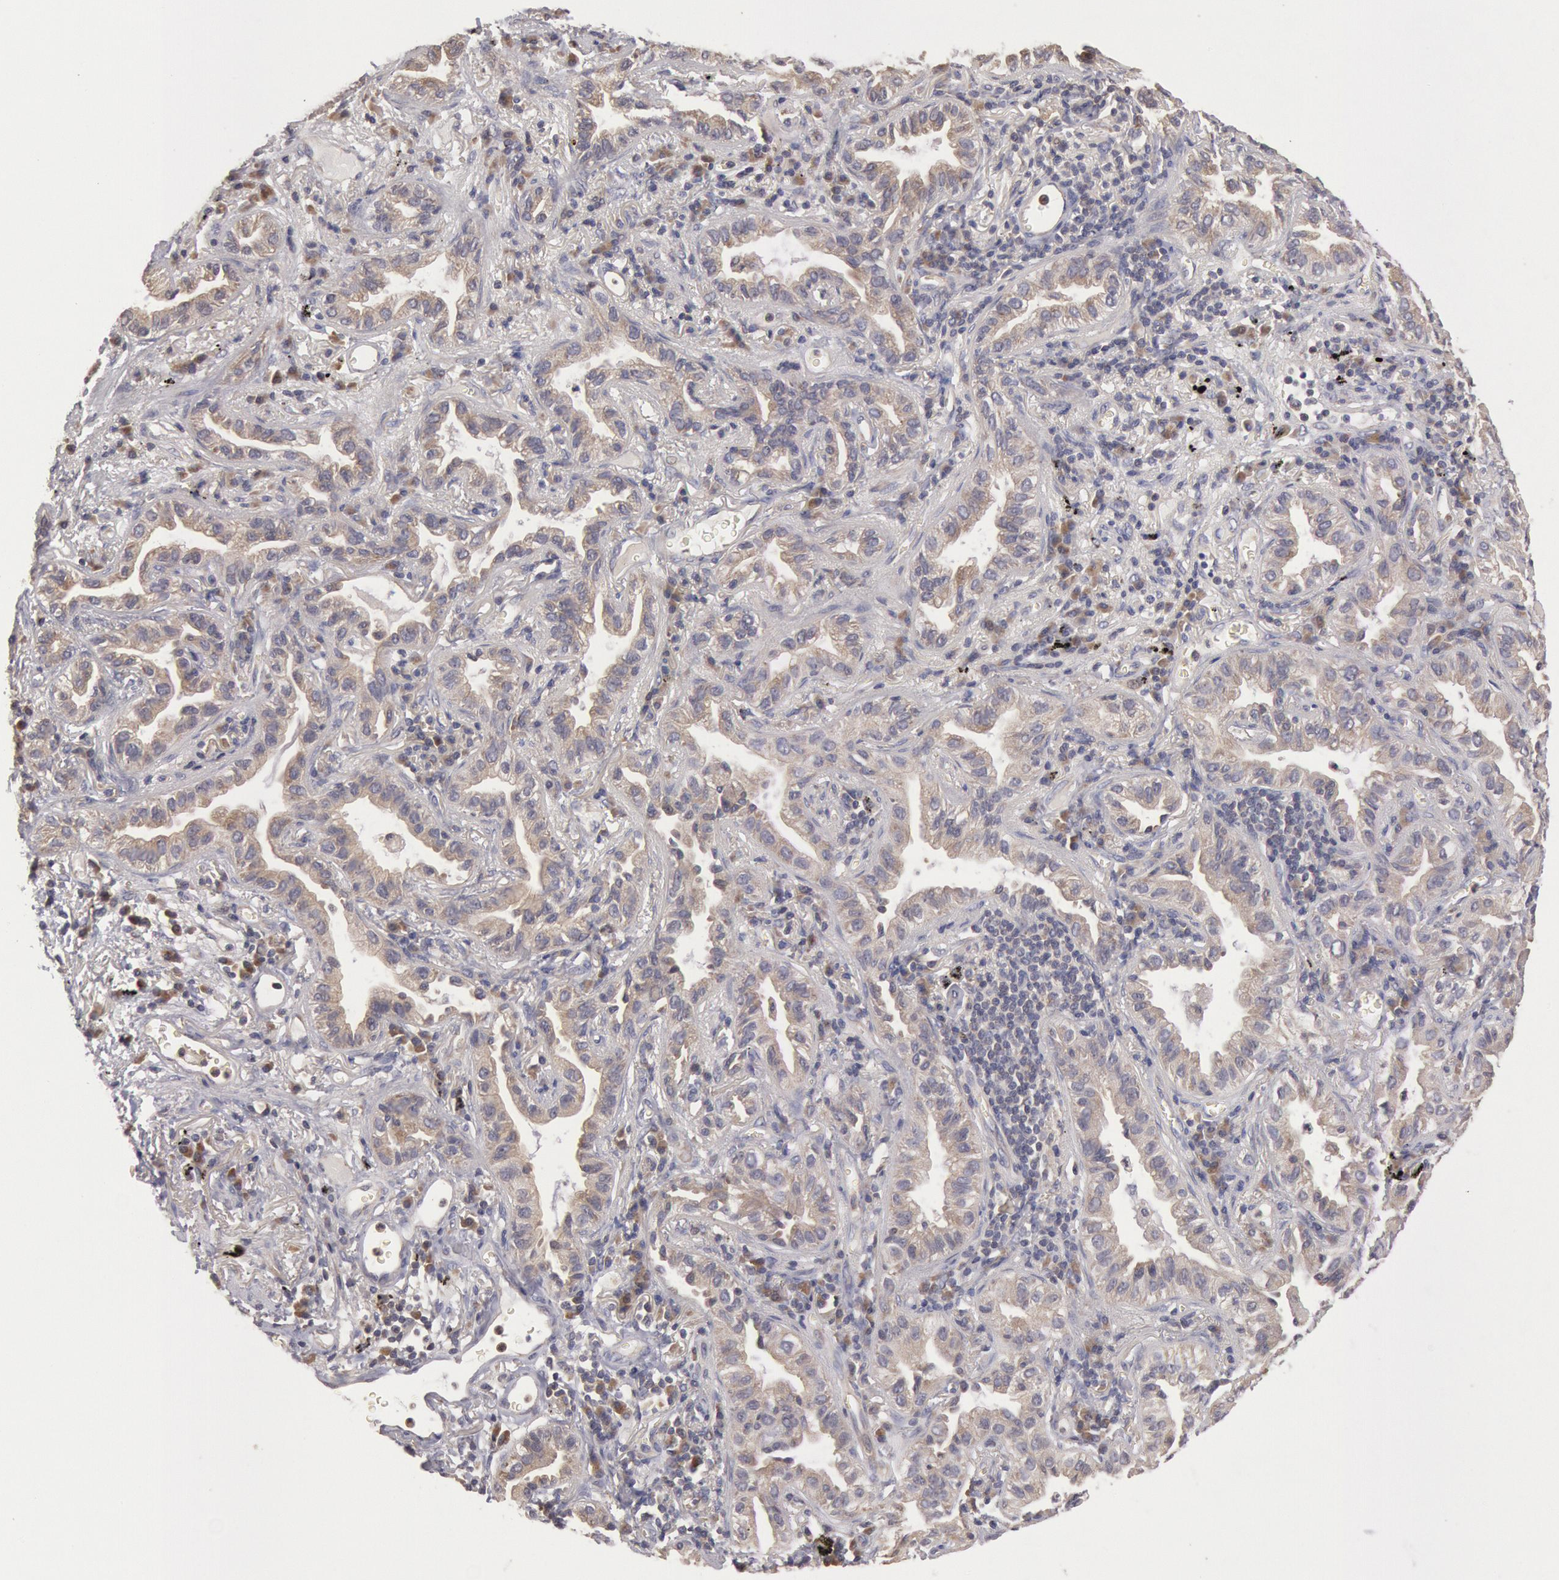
{"staining": {"intensity": "moderate", "quantity": "25%-75%", "location": "cytoplasmic/membranous"}, "tissue": "lung cancer", "cell_type": "Tumor cells", "image_type": "cancer", "snomed": [{"axis": "morphology", "description": "Adenocarcinoma, NOS"}, {"axis": "topography", "description": "Lung"}], "caption": "There is medium levels of moderate cytoplasmic/membranous expression in tumor cells of adenocarcinoma (lung), as demonstrated by immunohistochemical staining (brown color).", "gene": "PLA2G6", "patient": {"sex": "female", "age": 50}}